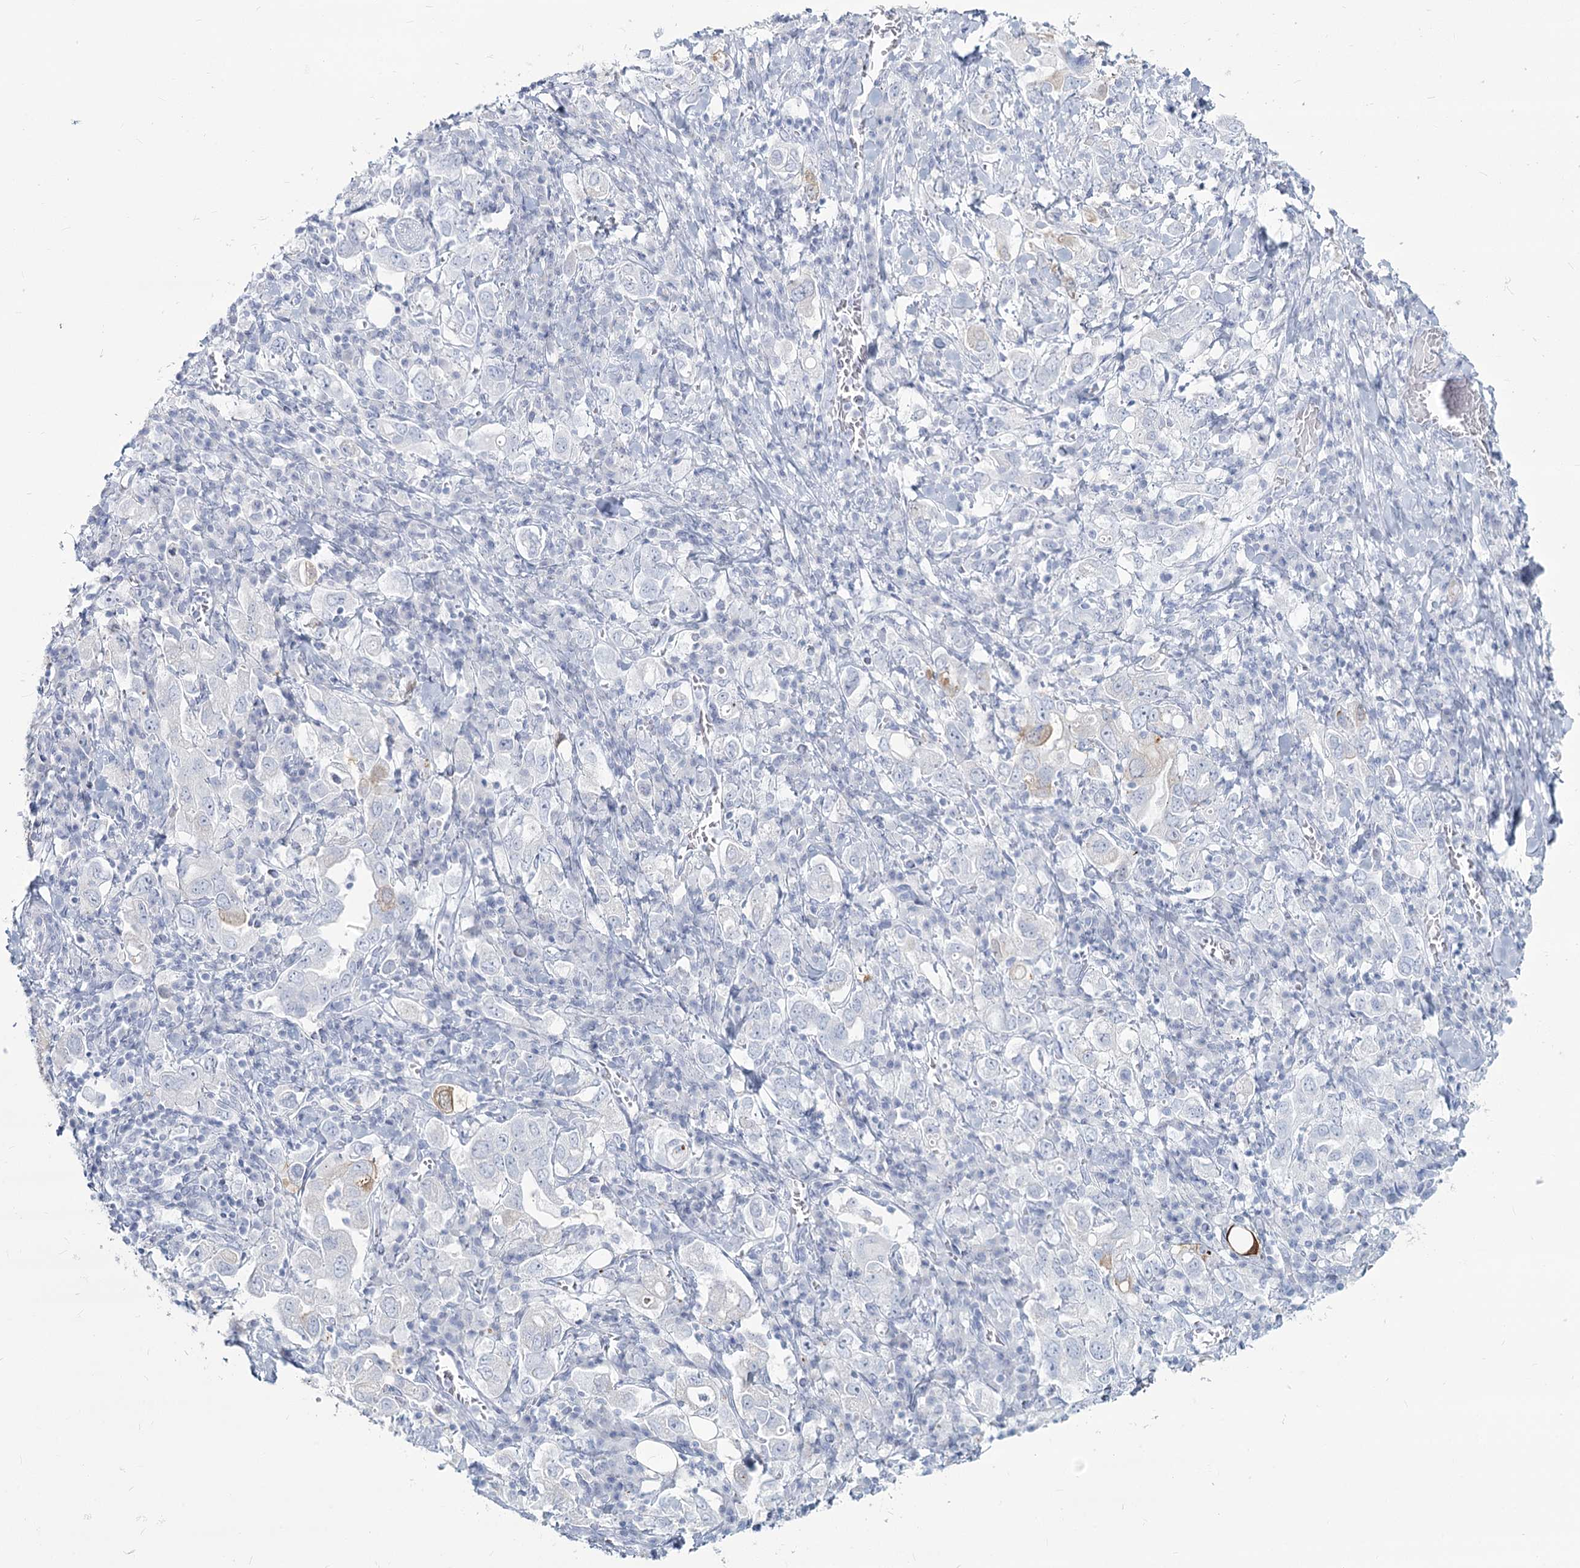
{"staining": {"intensity": "negative", "quantity": "none", "location": "none"}, "tissue": "stomach cancer", "cell_type": "Tumor cells", "image_type": "cancer", "snomed": [{"axis": "morphology", "description": "Adenocarcinoma, NOS"}, {"axis": "topography", "description": "Stomach, upper"}], "caption": "DAB immunohistochemical staining of human stomach adenocarcinoma demonstrates no significant expression in tumor cells. Brightfield microscopy of immunohistochemistry stained with DAB (3,3'-diaminobenzidine) (brown) and hematoxylin (blue), captured at high magnification.", "gene": "SLC6A19", "patient": {"sex": "male", "age": 62}}